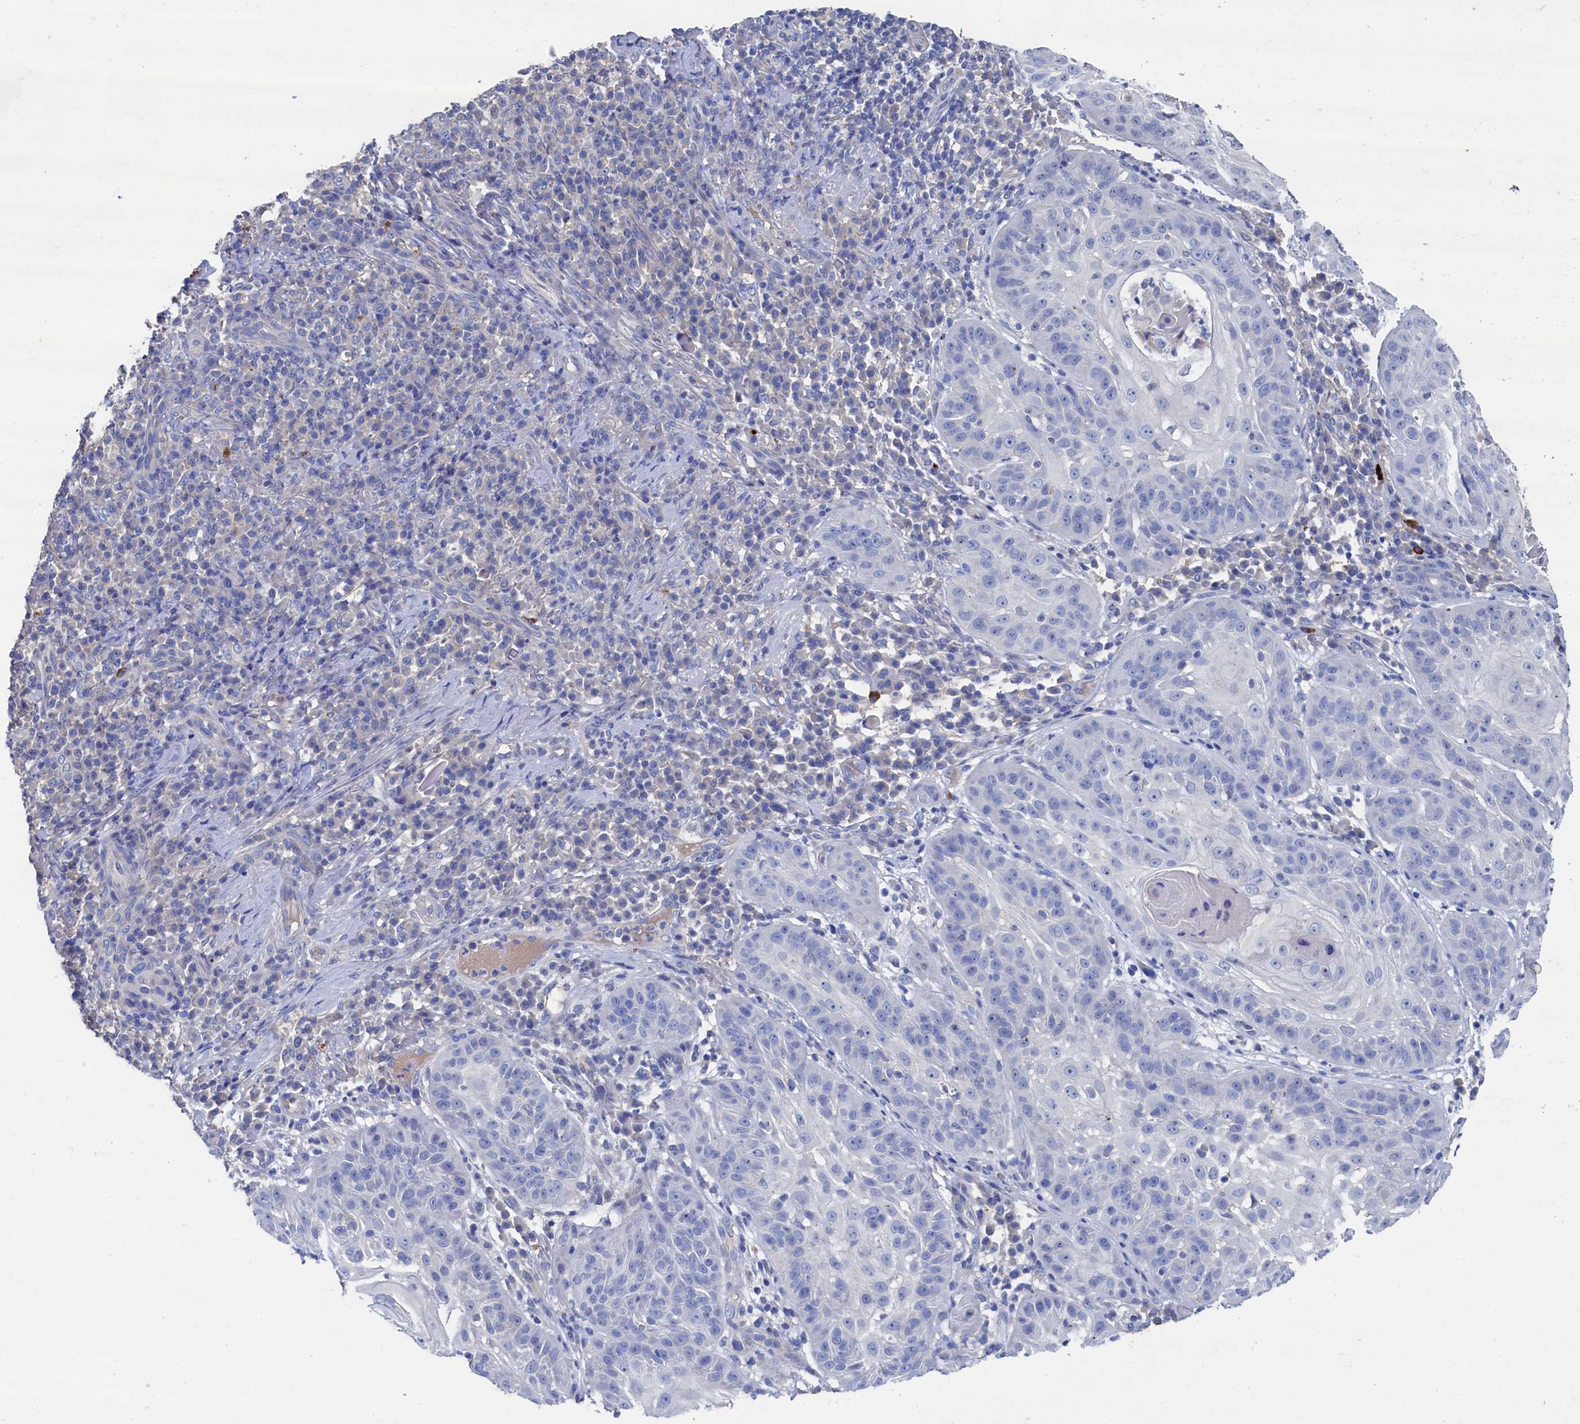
{"staining": {"intensity": "negative", "quantity": "none", "location": "none"}, "tissue": "skin cancer", "cell_type": "Tumor cells", "image_type": "cancer", "snomed": [{"axis": "morphology", "description": "Normal tissue, NOS"}, {"axis": "morphology", "description": "Basal cell carcinoma"}, {"axis": "topography", "description": "Skin"}], "caption": "A high-resolution photomicrograph shows IHC staining of basal cell carcinoma (skin), which shows no significant staining in tumor cells.", "gene": "CBLIF", "patient": {"sex": "male", "age": 93}}